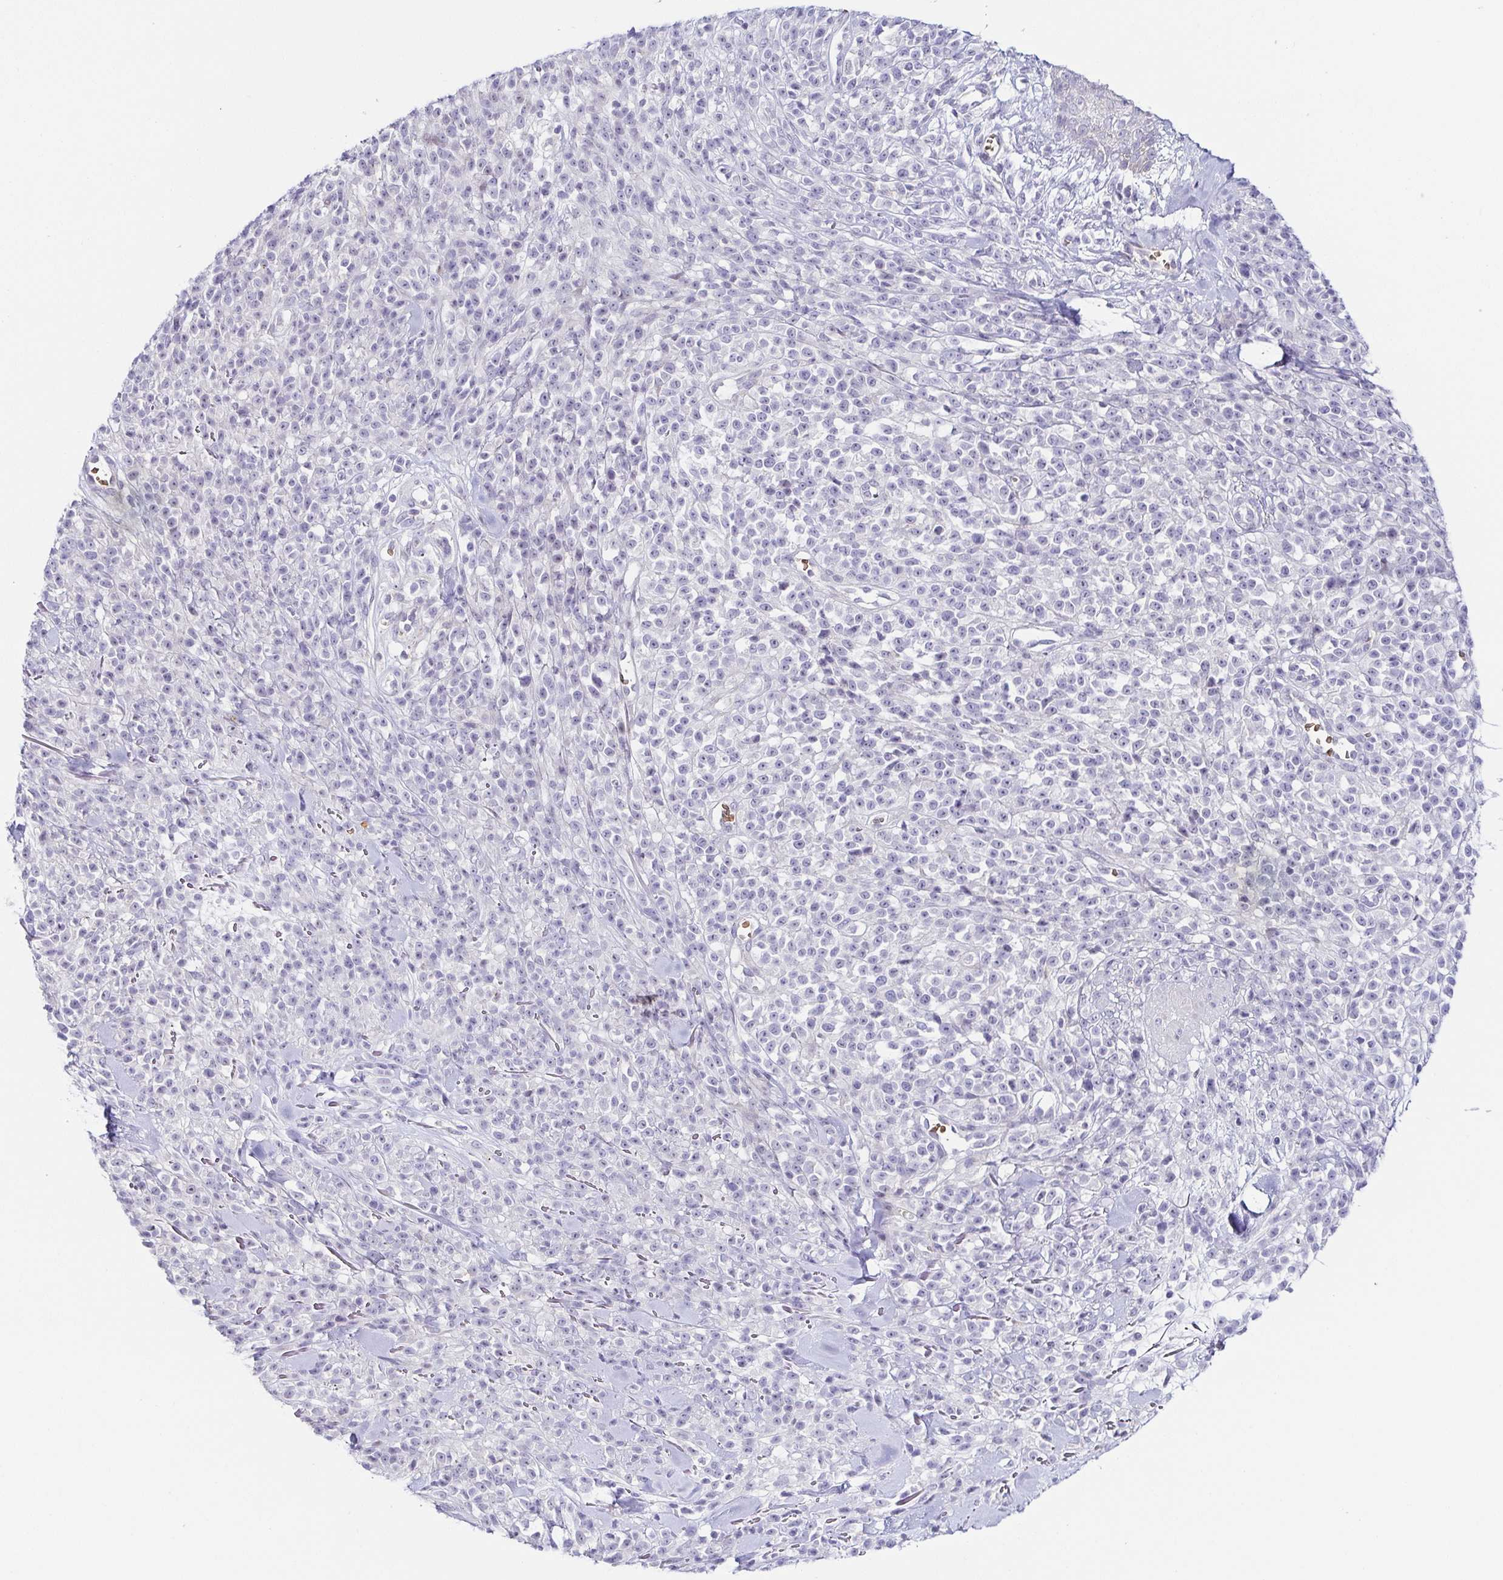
{"staining": {"intensity": "negative", "quantity": "none", "location": "none"}, "tissue": "melanoma", "cell_type": "Tumor cells", "image_type": "cancer", "snomed": [{"axis": "morphology", "description": "Malignant melanoma, NOS"}, {"axis": "topography", "description": "Skin"}, {"axis": "topography", "description": "Skin of trunk"}], "caption": "Human melanoma stained for a protein using IHC shows no positivity in tumor cells.", "gene": "FAM162B", "patient": {"sex": "male", "age": 74}}